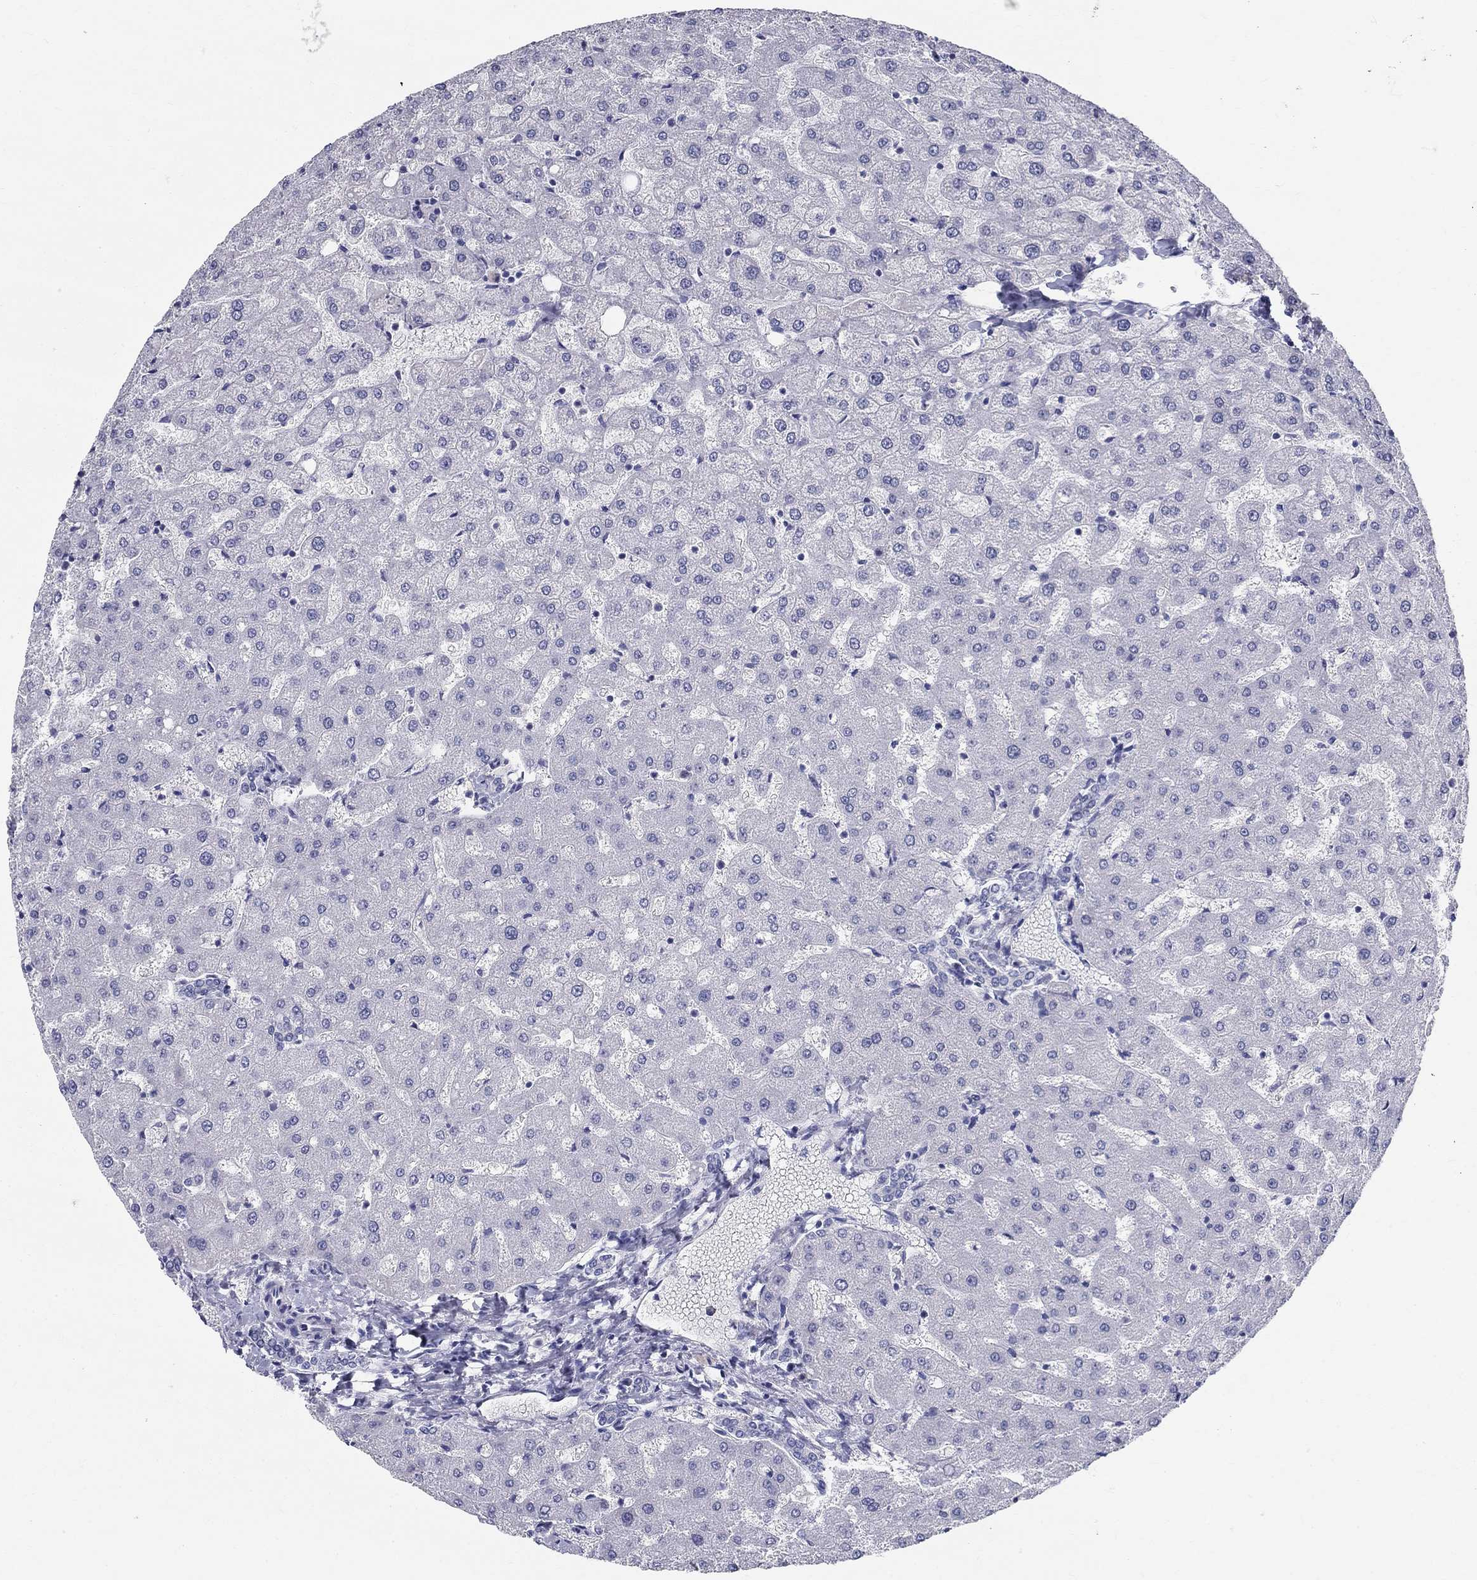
{"staining": {"intensity": "negative", "quantity": "none", "location": "none"}, "tissue": "liver", "cell_type": "Cholangiocytes", "image_type": "normal", "snomed": [{"axis": "morphology", "description": "Normal tissue, NOS"}, {"axis": "topography", "description": "Liver"}], "caption": "High power microscopy micrograph of an IHC image of unremarkable liver, revealing no significant positivity in cholangiocytes. (DAB (3,3'-diaminobenzidine) IHC, high magnification).", "gene": "ENSG00000290147", "patient": {"sex": "female", "age": 50}}